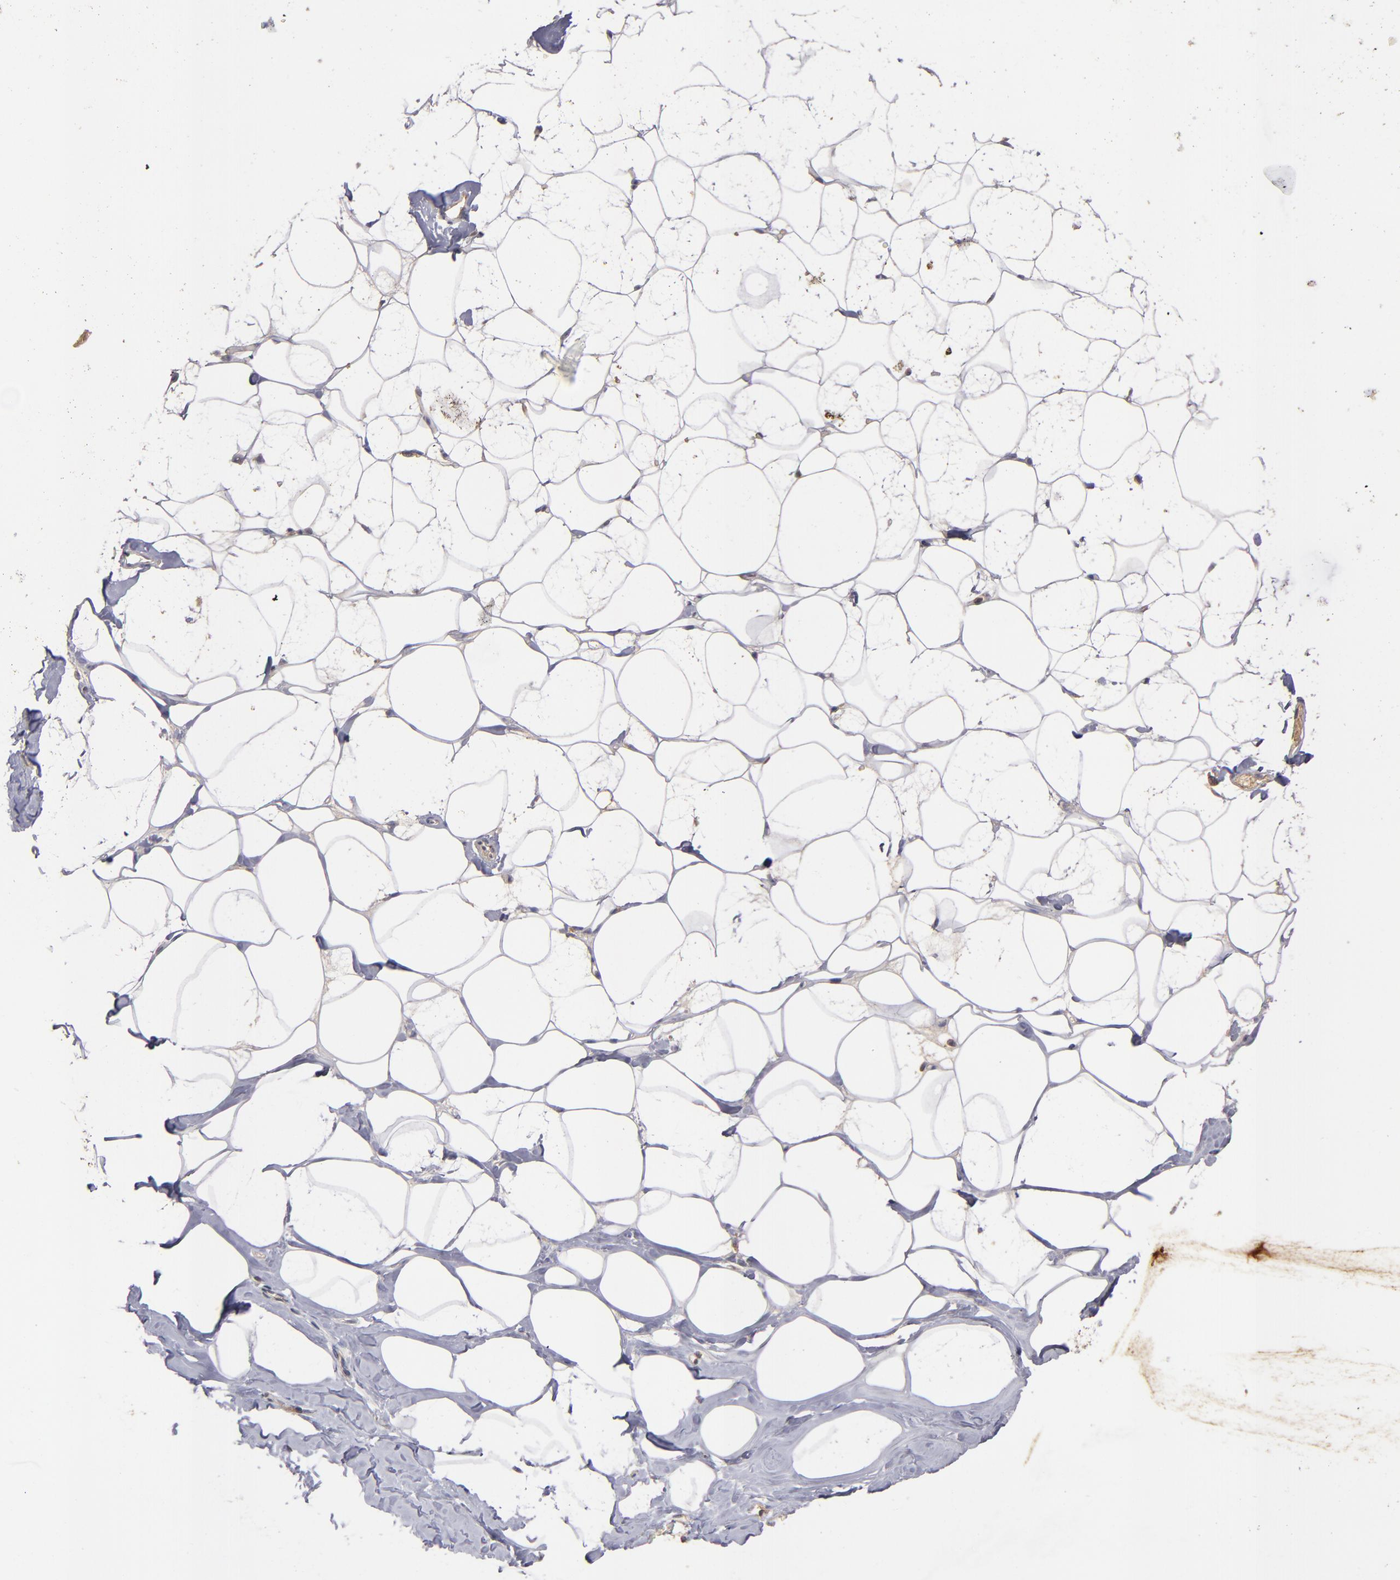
{"staining": {"intensity": "negative", "quantity": "none", "location": "none"}, "tissue": "breast", "cell_type": "Adipocytes", "image_type": "normal", "snomed": [{"axis": "morphology", "description": "Normal tissue, NOS"}, {"axis": "morphology", "description": "Fibrosis, NOS"}, {"axis": "topography", "description": "Breast"}], "caption": "DAB (3,3'-diaminobenzidine) immunohistochemical staining of unremarkable human breast reveals no significant positivity in adipocytes.", "gene": "UPF3B", "patient": {"sex": "female", "age": 39}}